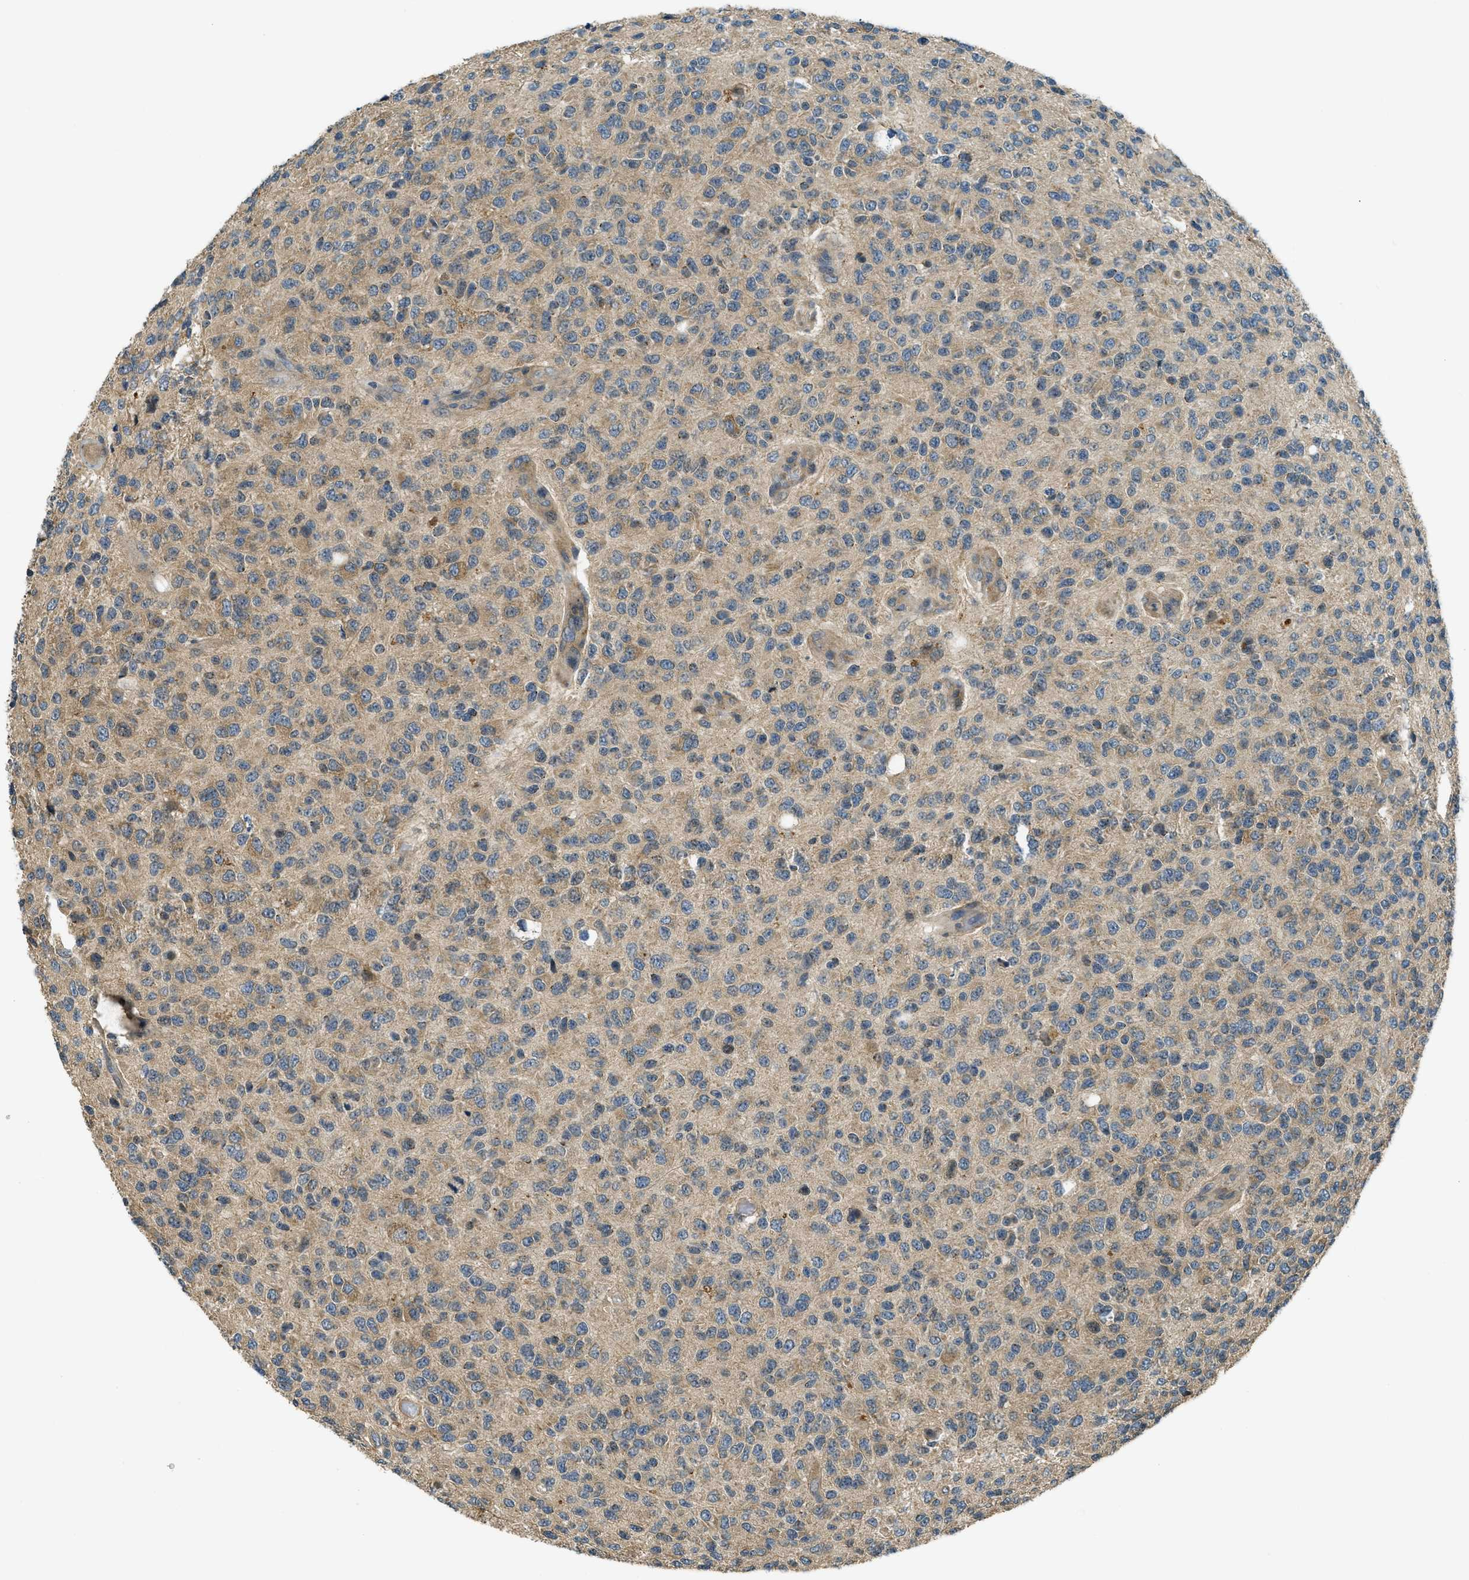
{"staining": {"intensity": "moderate", "quantity": "<25%", "location": "cytoplasmic/membranous"}, "tissue": "glioma", "cell_type": "Tumor cells", "image_type": "cancer", "snomed": [{"axis": "morphology", "description": "Glioma, malignant, High grade"}, {"axis": "topography", "description": "pancreas cauda"}], "caption": "A photomicrograph of human malignant high-grade glioma stained for a protein shows moderate cytoplasmic/membranous brown staining in tumor cells. The protein of interest is shown in brown color, while the nuclei are stained blue.", "gene": "CDKN2C", "patient": {"sex": "male", "age": 60}}